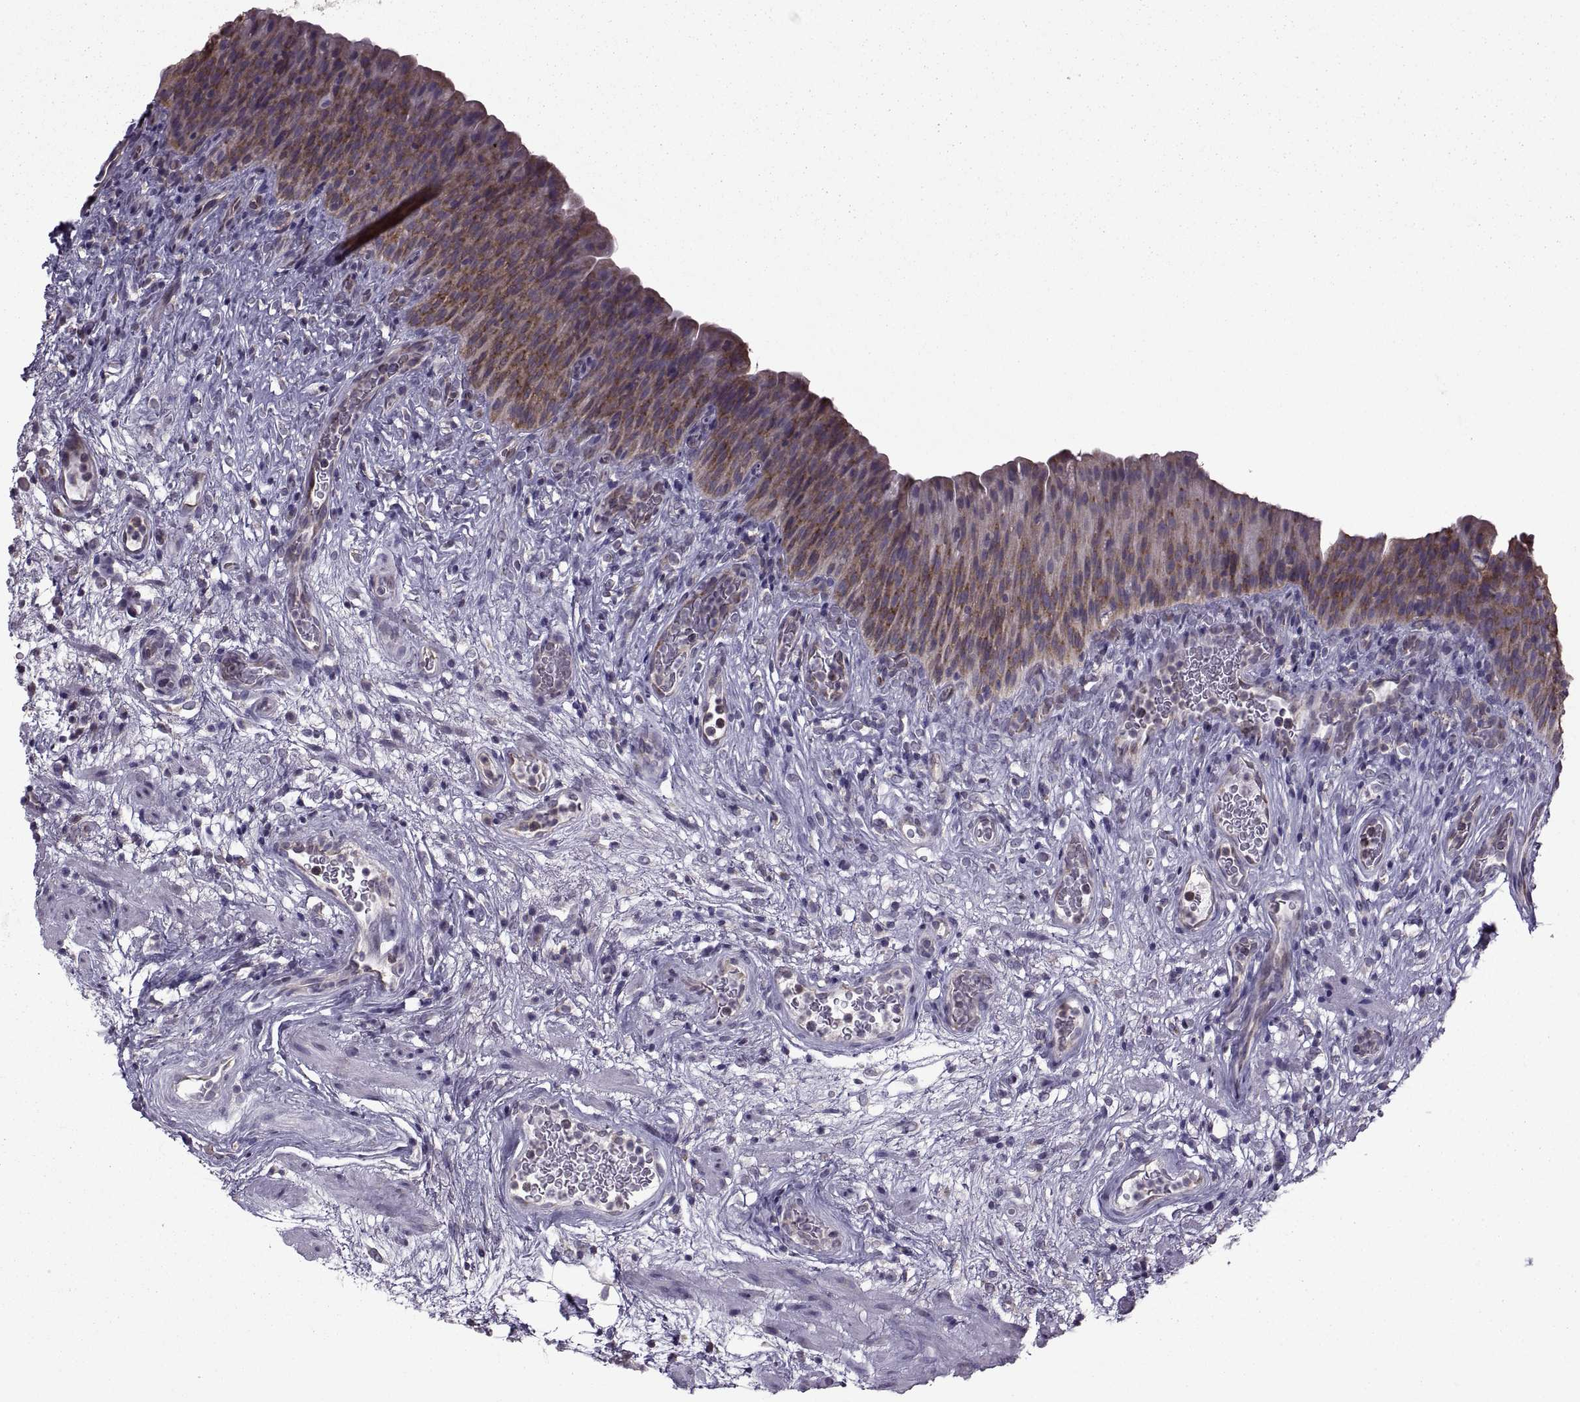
{"staining": {"intensity": "moderate", "quantity": "25%-75%", "location": "cytoplasmic/membranous"}, "tissue": "urinary bladder", "cell_type": "Urothelial cells", "image_type": "normal", "snomed": [{"axis": "morphology", "description": "Normal tissue, NOS"}, {"axis": "topography", "description": "Urinary bladder"}], "caption": "Protein staining exhibits moderate cytoplasmic/membranous expression in about 25%-75% of urothelial cells in normal urinary bladder.", "gene": "PABPC1", "patient": {"sex": "male", "age": 76}}